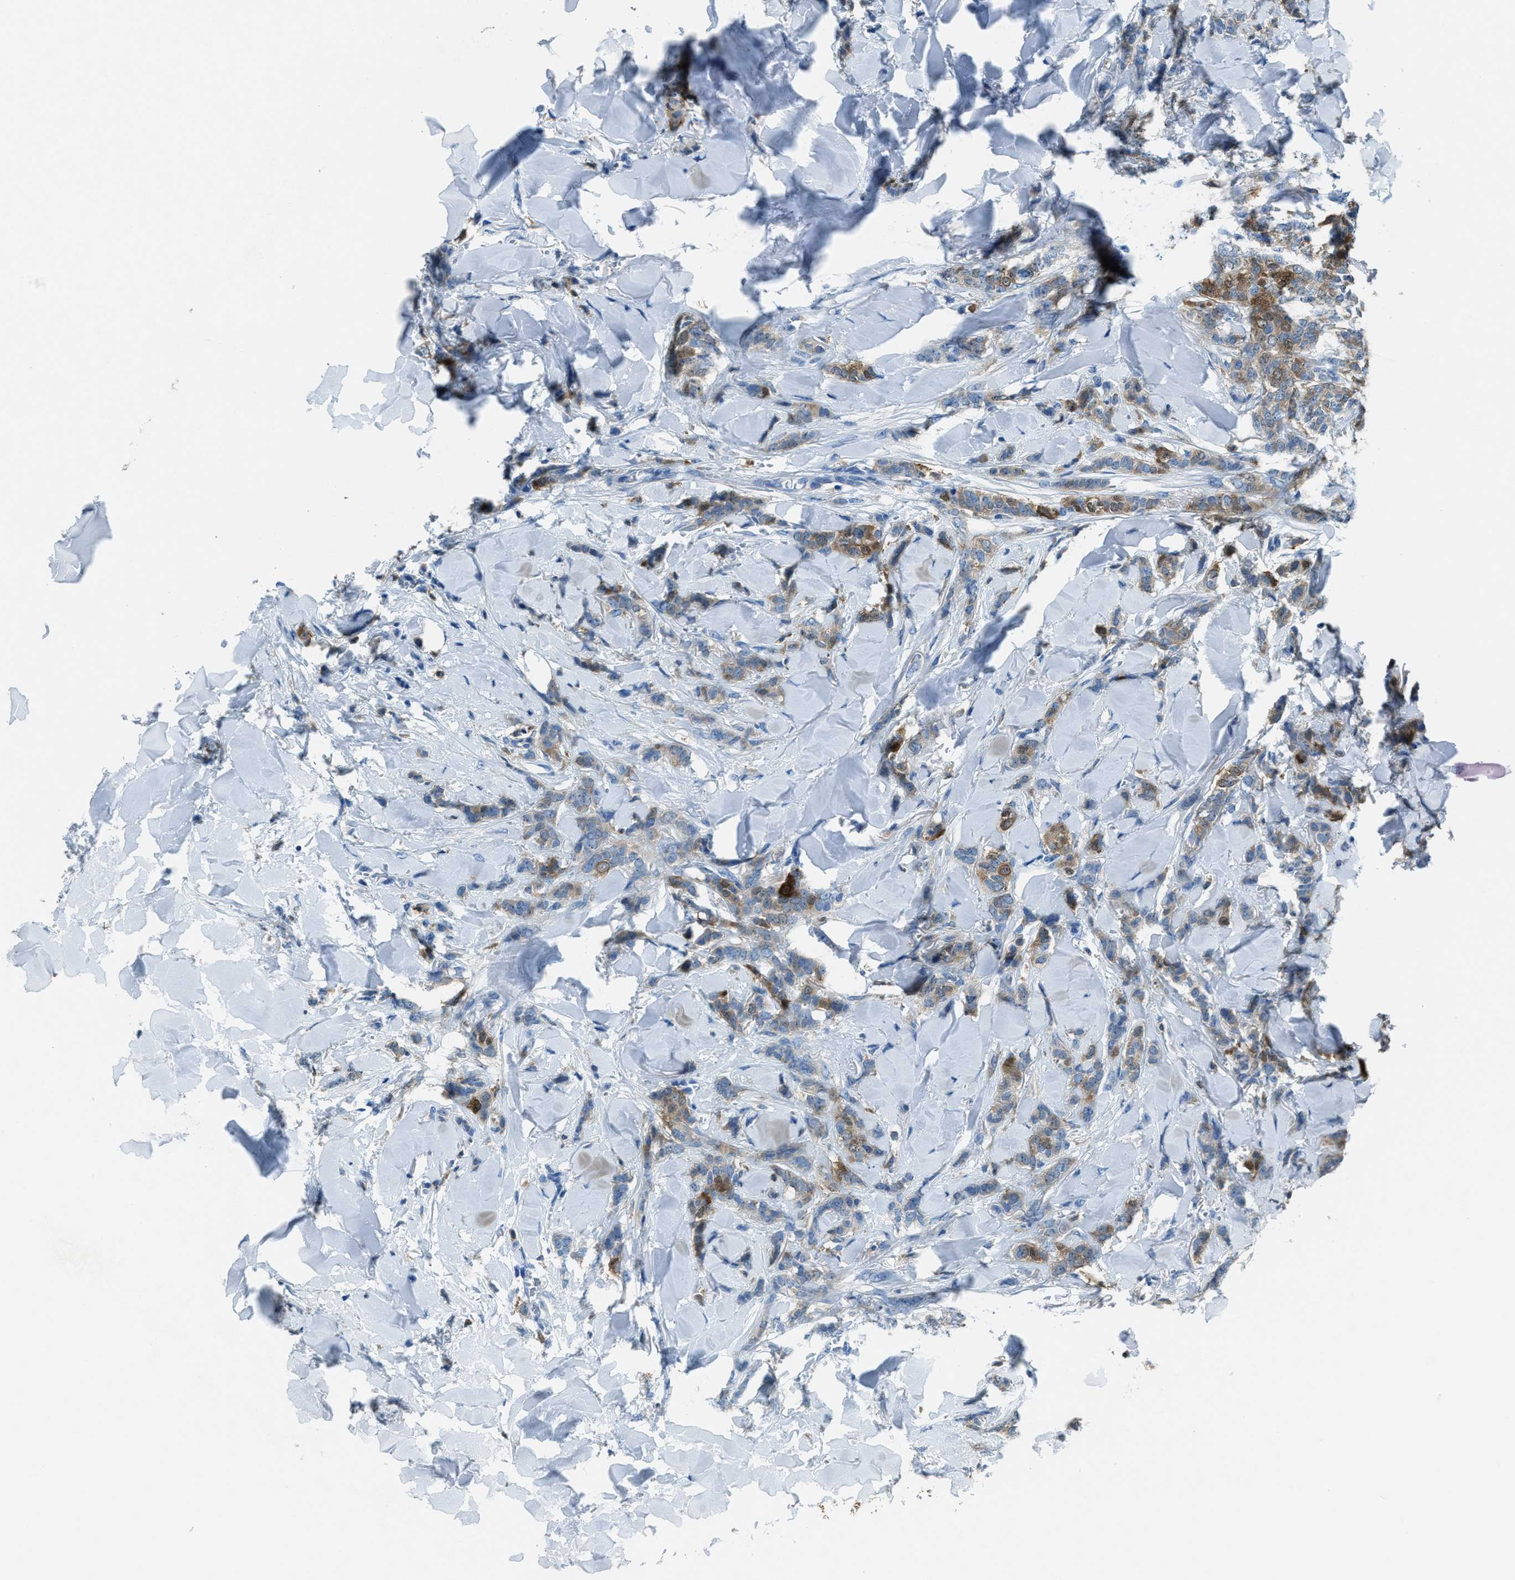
{"staining": {"intensity": "moderate", "quantity": ">75%", "location": "cytoplasmic/membranous"}, "tissue": "breast cancer", "cell_type": "Tumor cells", "image_type": "cancer", "snomed": [{"axis": "morphology", "description": "Lobular carcinoma"}, {"axis": "topography", "description": "Skin"}, {"axis": "topography", "description": "Breast"}], "caption": "Immunohistochemistry micrograph of neoplastic tissue: lobular carcinoma (breast) stained using IHC displays medium levels of moderate protein expression localized specifically in the cytoplasmic/membranous of tumor cells, appearing as a cytoplasmic/membranous brown color.", "gene": "MATCAP2", "patient": {"sex": "female", "age": 46}}